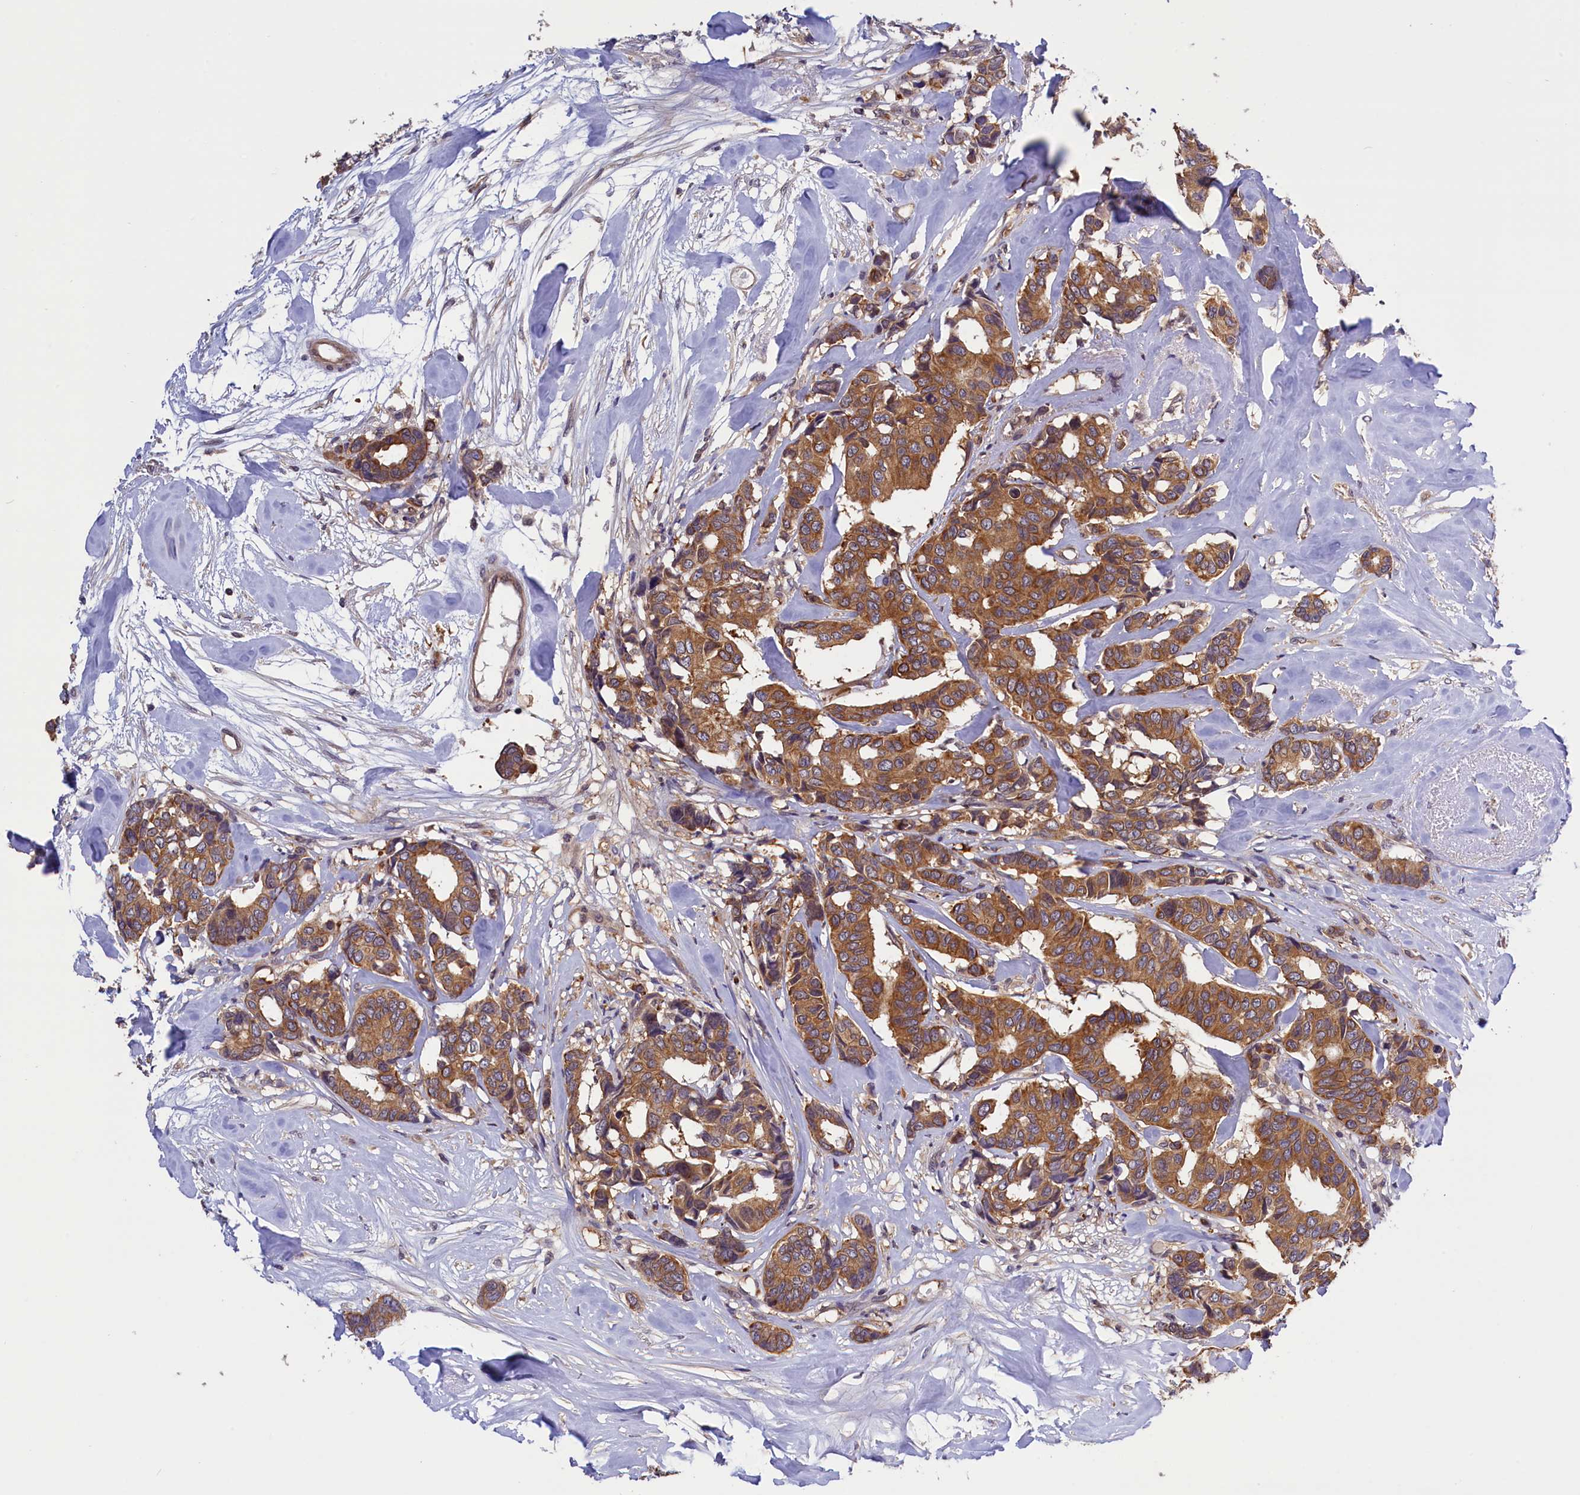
{"staining": {"intensity": "moderate", "quantity": ">75%", "location": "cytoplasmic/membranous"}, "tissue": "breast cancer", "cell_type": "Tumor cells", "image_type": "cancer", "snomed": [{"axis": "morphology", "description": "Duct carcinoma"}, {"axis": "topography", "description": "Breast"}], "caption": "IHC (DAB) staining of human breast invasive ductal carcinoma exhibits moderate cytoplasmic/membranous protein expression in about >75% of tumor cells. (DAB (3,3'-diaminobenzidine) = brown stain, brightfield microscopy at high magnification).", "gene": "TBCB", "patient": {"sex": "female", "age": 87}}